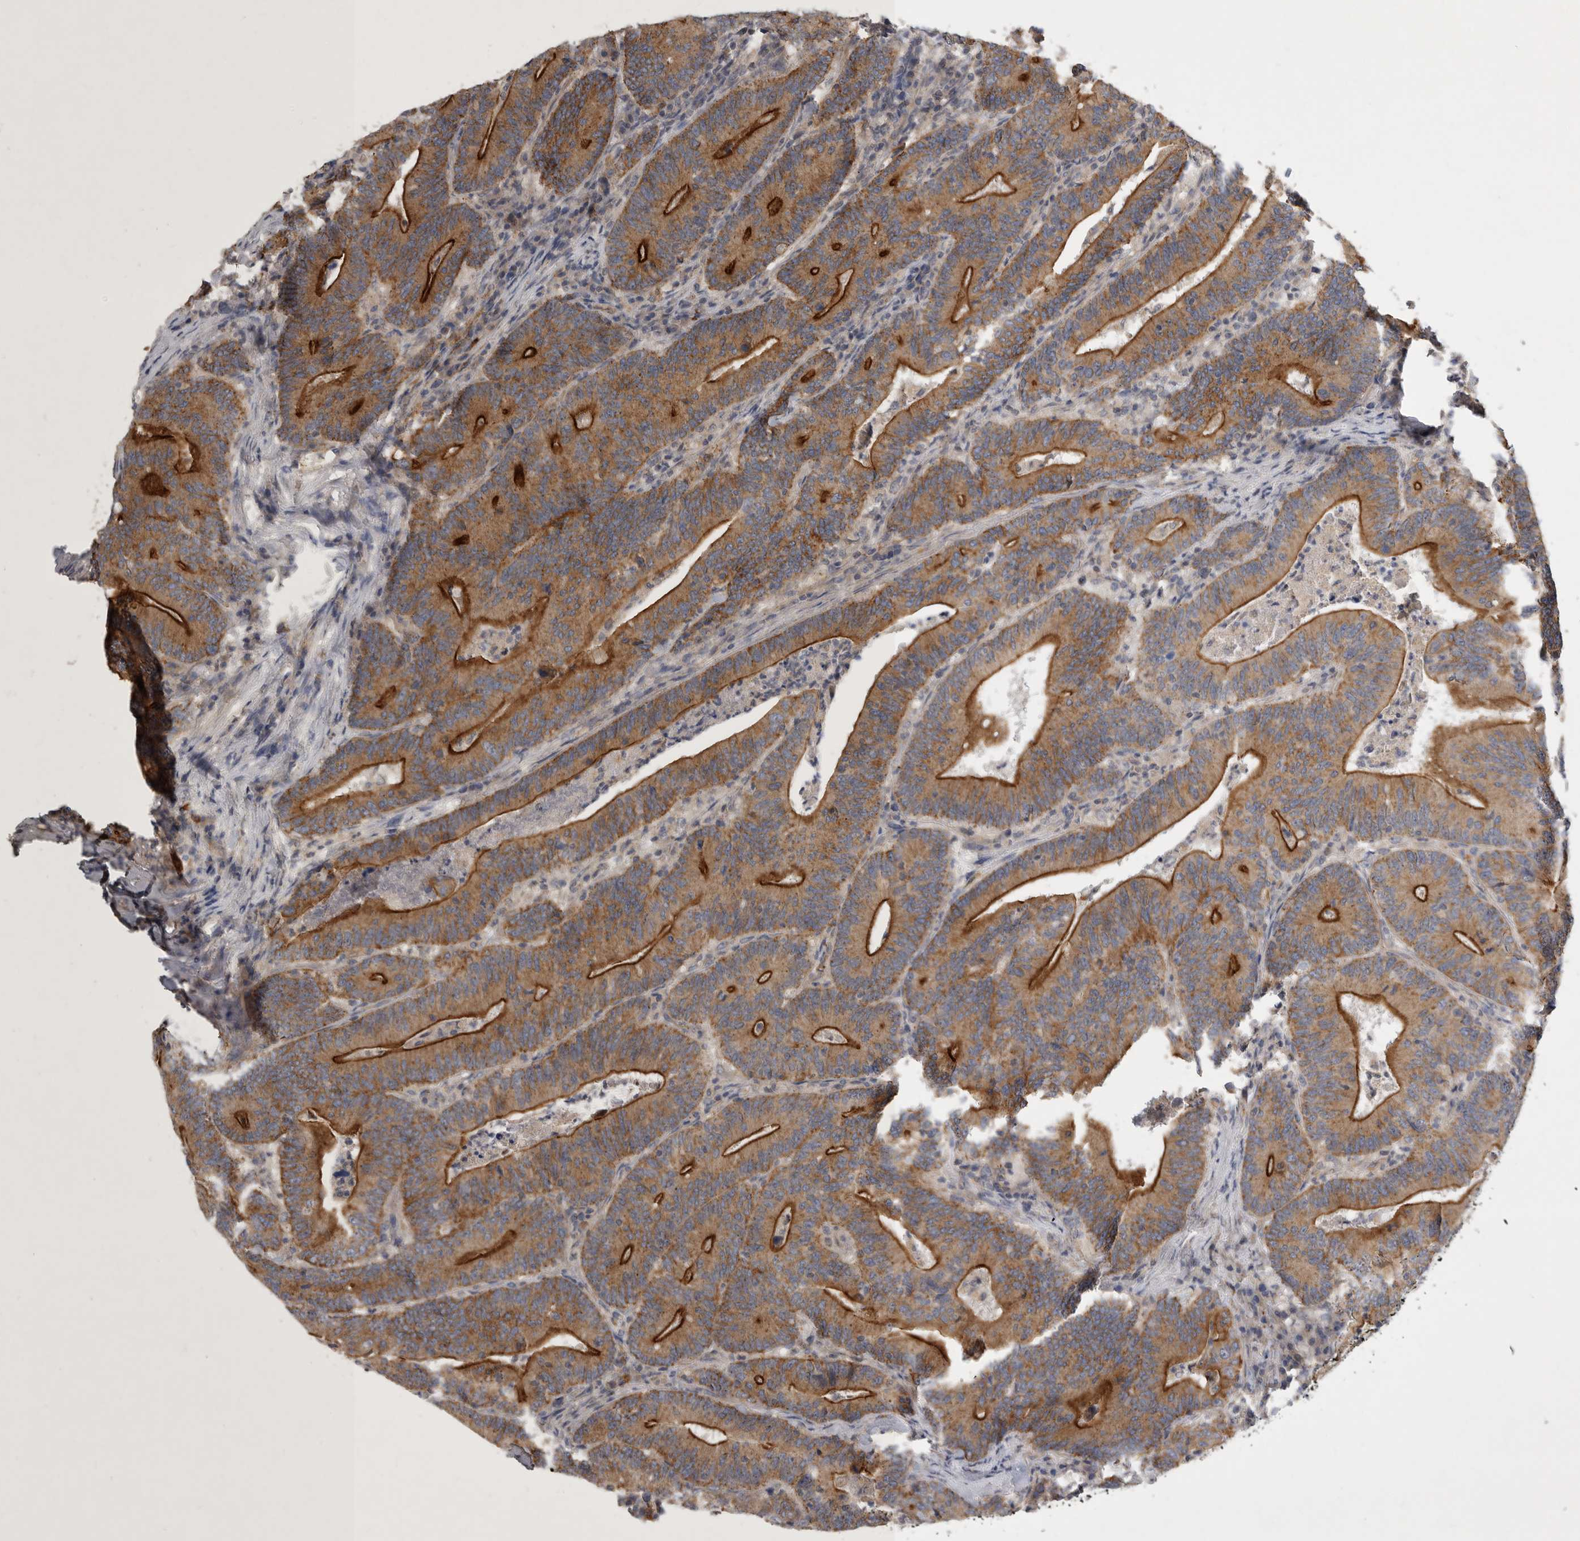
{"staining": {"intensity": "moderate", "quantity": ">75%", "location": "cytoplasmic/membranous"}, "tissue": "colorectal cancer", "cell_type": "Tumor cells", "image_type": "cancer", "snomed": [{"axis": "morphology", "description": "Adenocarcinoma, NOS"}, {"axis": "topography", "description": "Colon"}], "caption": "This micrograph demonstrates IHC staining of human colorectal adenocarcinoma, with medium moderate cytoplasmic/membranous staining in about >75% of tumor cells.", "gene": "MLPH", "patient": {"sex": "female", "age": 66}}